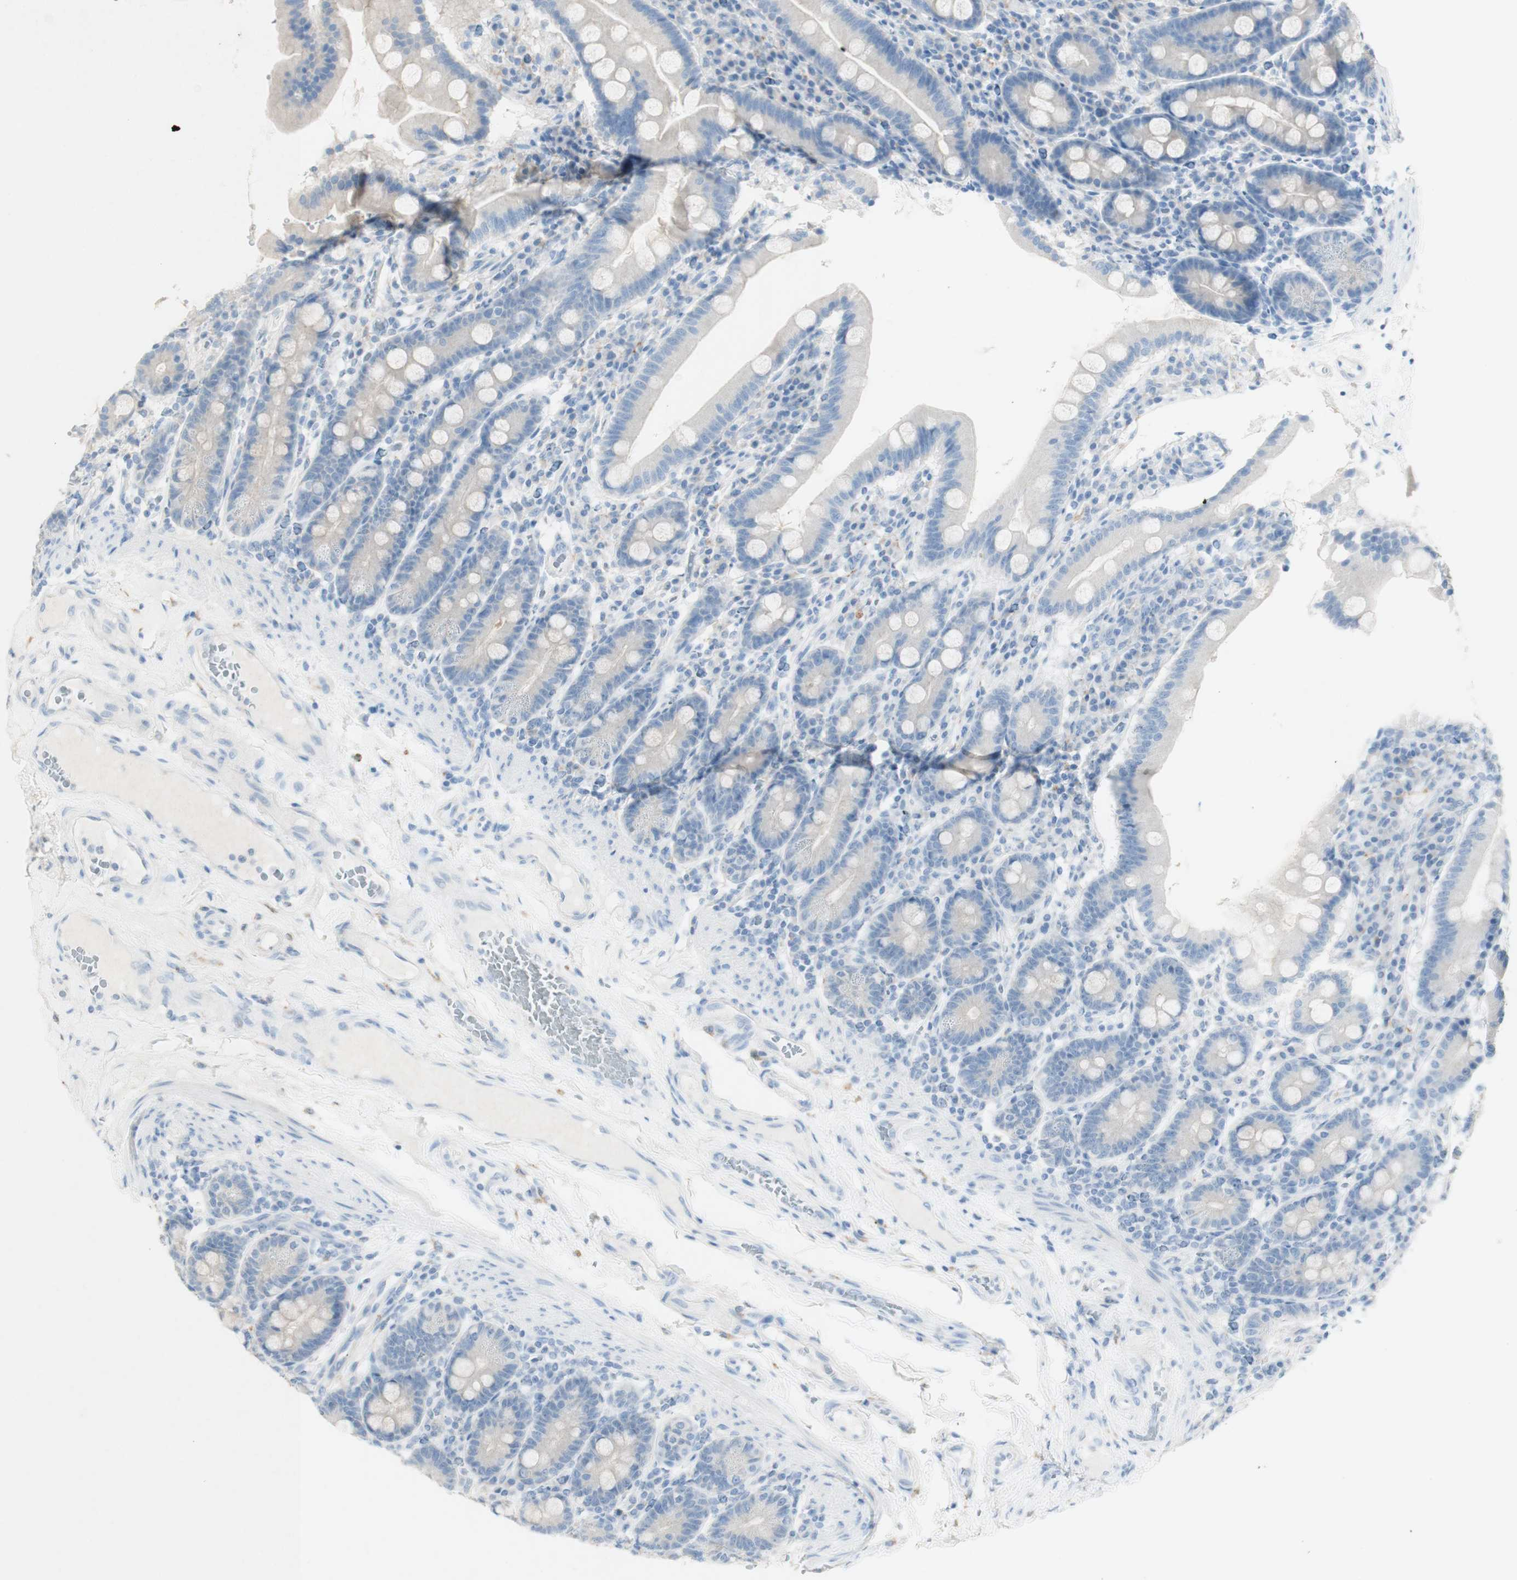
{"staining": {"intensity": "negative", "quantity": "none", "location": "none"}, "tissue": "duodenum", "cell_type": "Glandular cells", "image_type": "normal", "snomed": [{"axis": "morphology", "description": "Normal tissue, NOS"}, {"axis": "topography", "description": "Duodenum"}], "caption": "Duodenum stained for a protein using immunohistochemistry exhibits no staining glandular cells.", "gene": "ART3", "patient": {"sex": "male", "age": 50}}